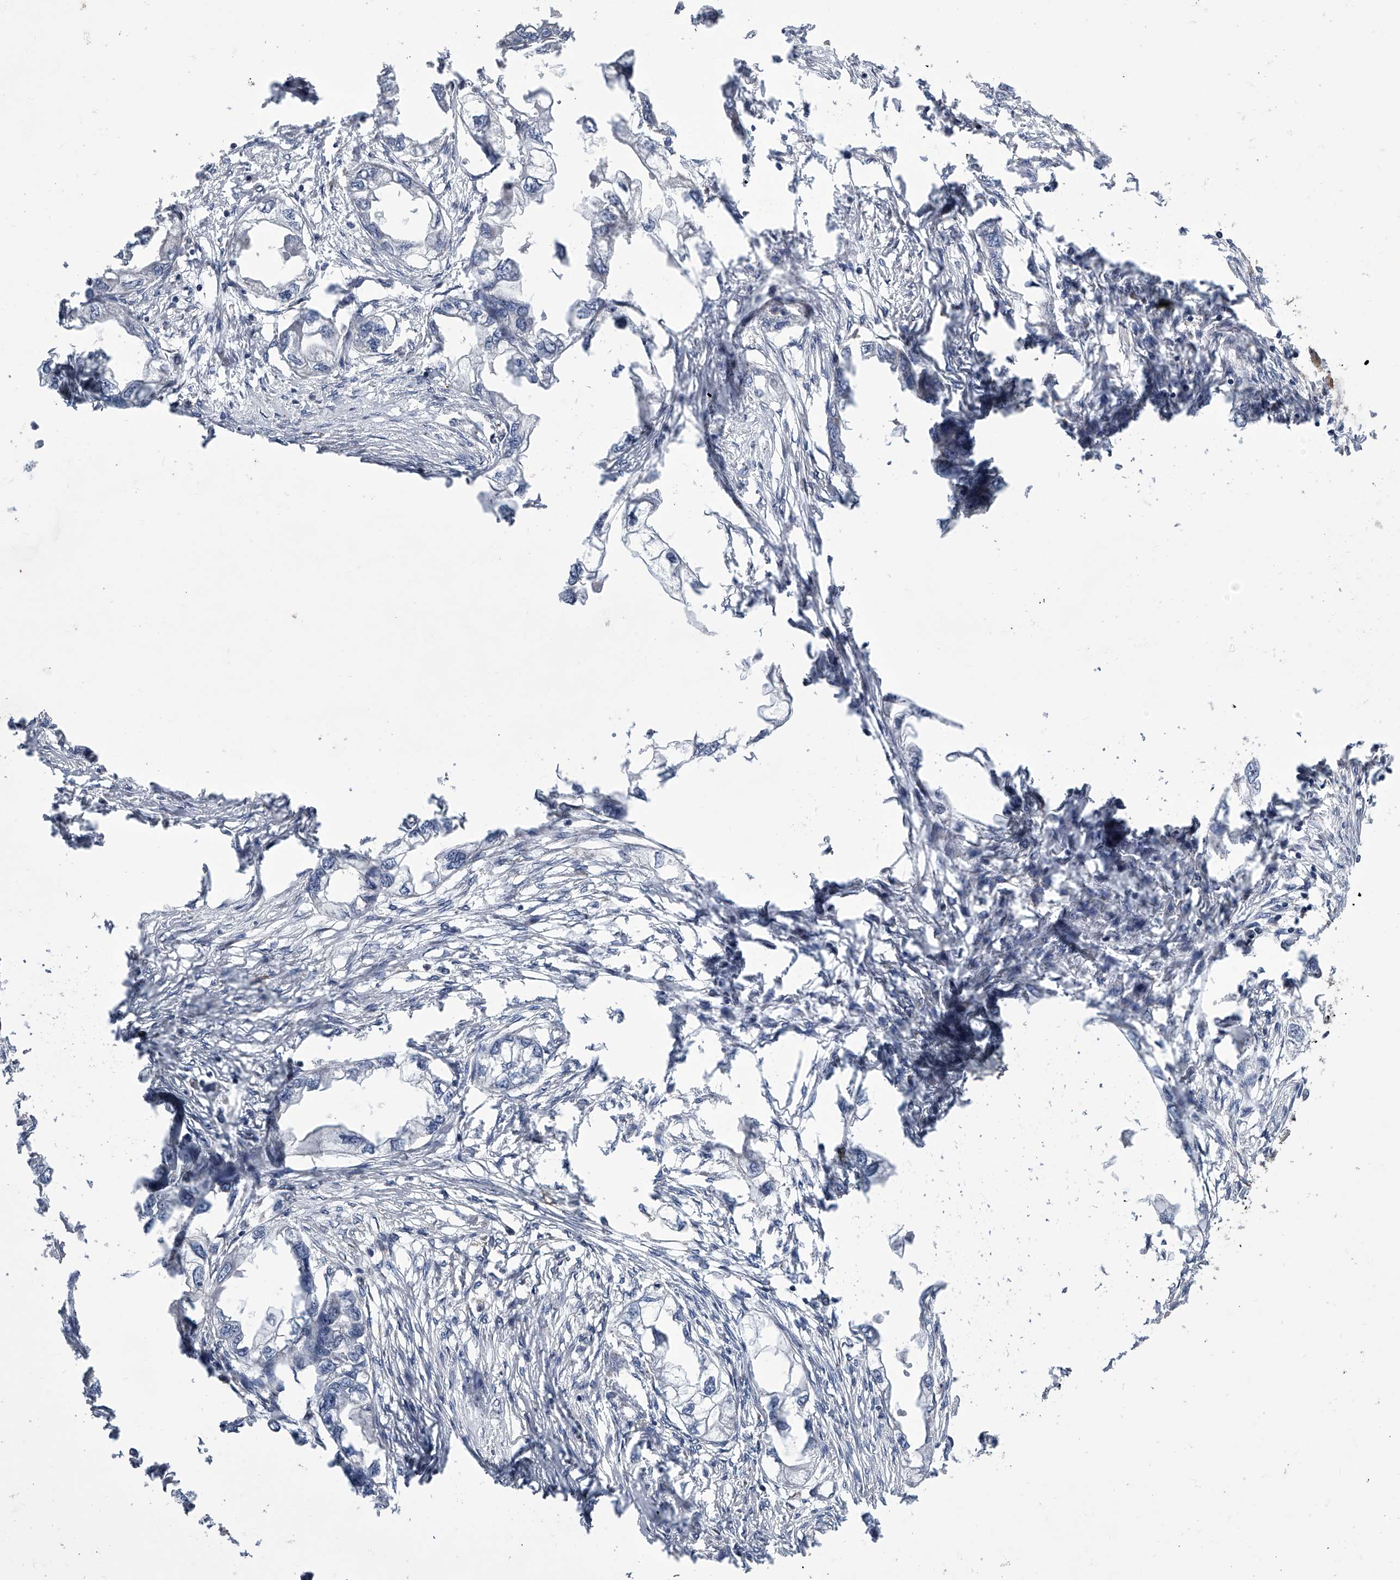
{"staining": {"intensity": "negative", "quantity": "none", "location": "none"}, "tissue": "endometrial cancer", "cell_type": "Tumor cells", "image_type": "cancer", "snomed": [{"axis": "morphology", "description": "Adenocarcinoma, NOS"}, {"axis": "morphology", "description": "Adenocarcinoma, metastatic, NOS"}, {"axis": "topography", "description": "Adipose tissue"}, {"axis": "topography", "description": "Endometrium"}], "caption": "Protein analysis of endometrial cancer reveals no significant positivity in tumor cells.", "gene": "DLGAP2", "patient": {"sex": "female", "age": 67}}